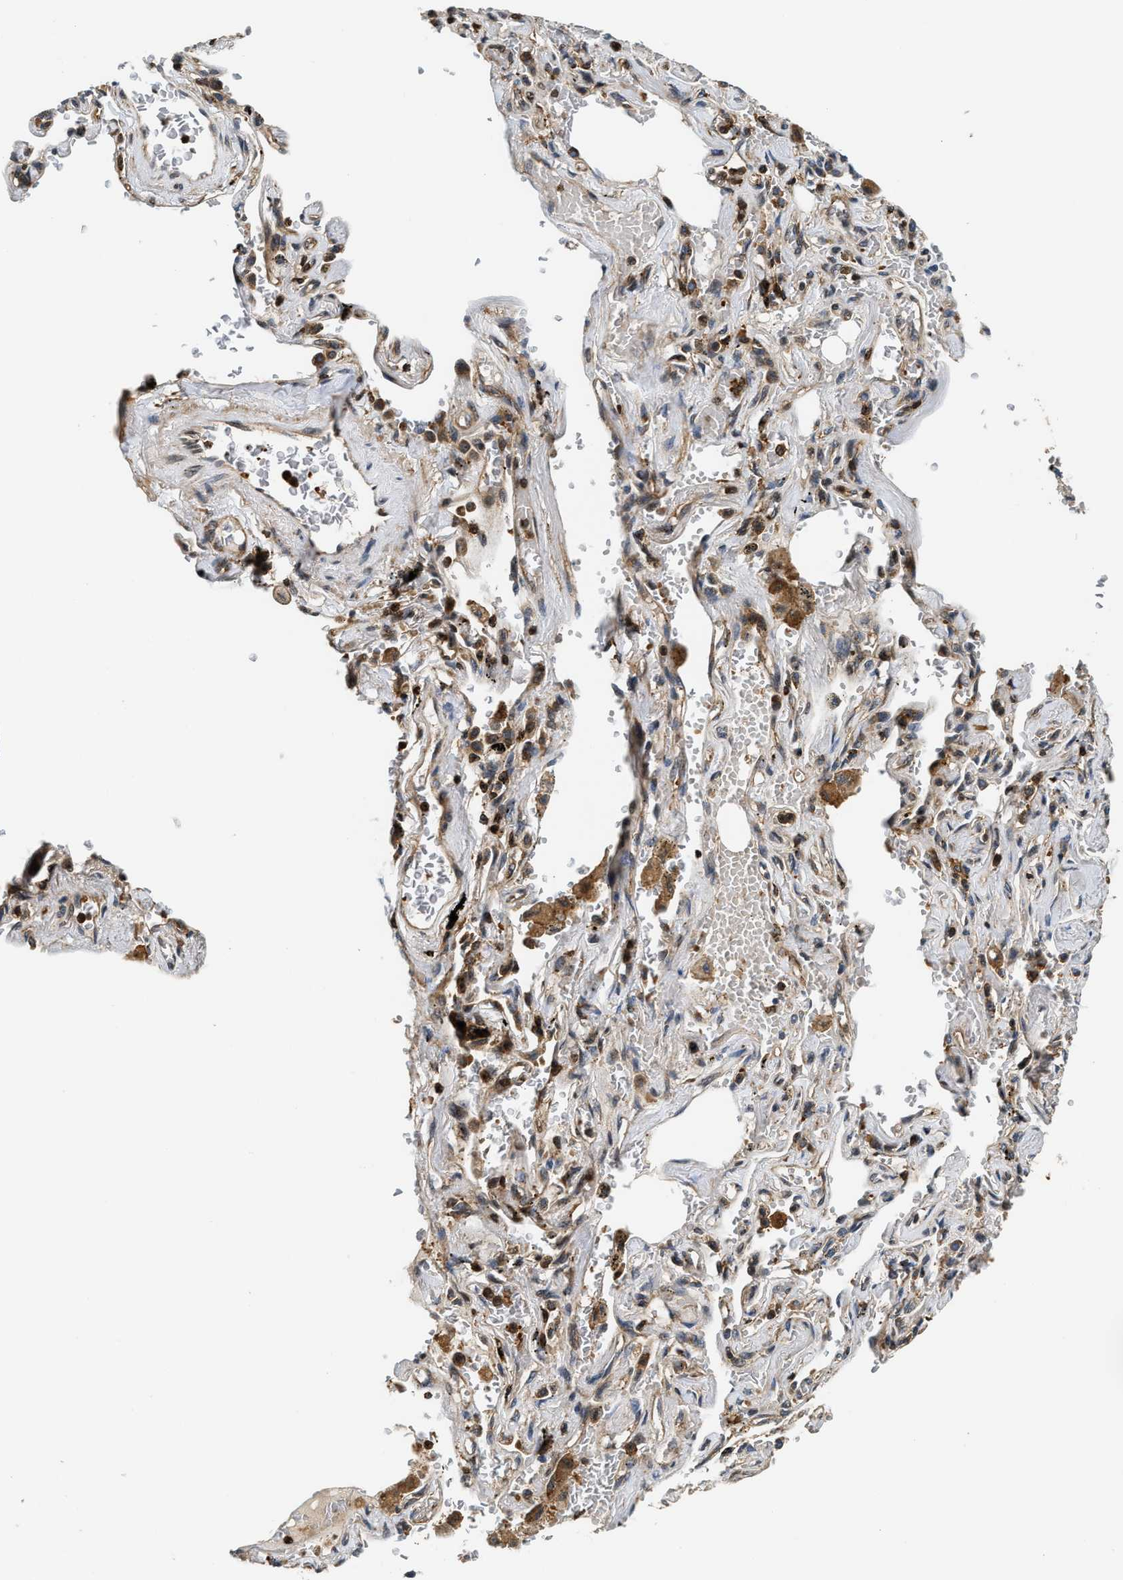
{"staining": {"intensity": "moderate", "quantity": ">75%", "location": "cytoplasmic/membranous"}, "tissue": "lung cancer", "cell_type": "Tumor cells", "image_type": "cancer", "snomed": [{"axis": "morphology", "description": "Adenocarcinoma, NOS"}, {"axis": "topography", "description": "Lung"}], "caption": "Immunohistochemical staining of lung cancer (adenocarcinoma) reveals medium levels of moderate cytoplasmic/membranous protein positivity in approximately >75% of tumor cells. (DAB IHC, brown staining for protein, blue staining for nuclei).", "gene": "SNX5", "patient": {"sex": "female", "age": 65}}